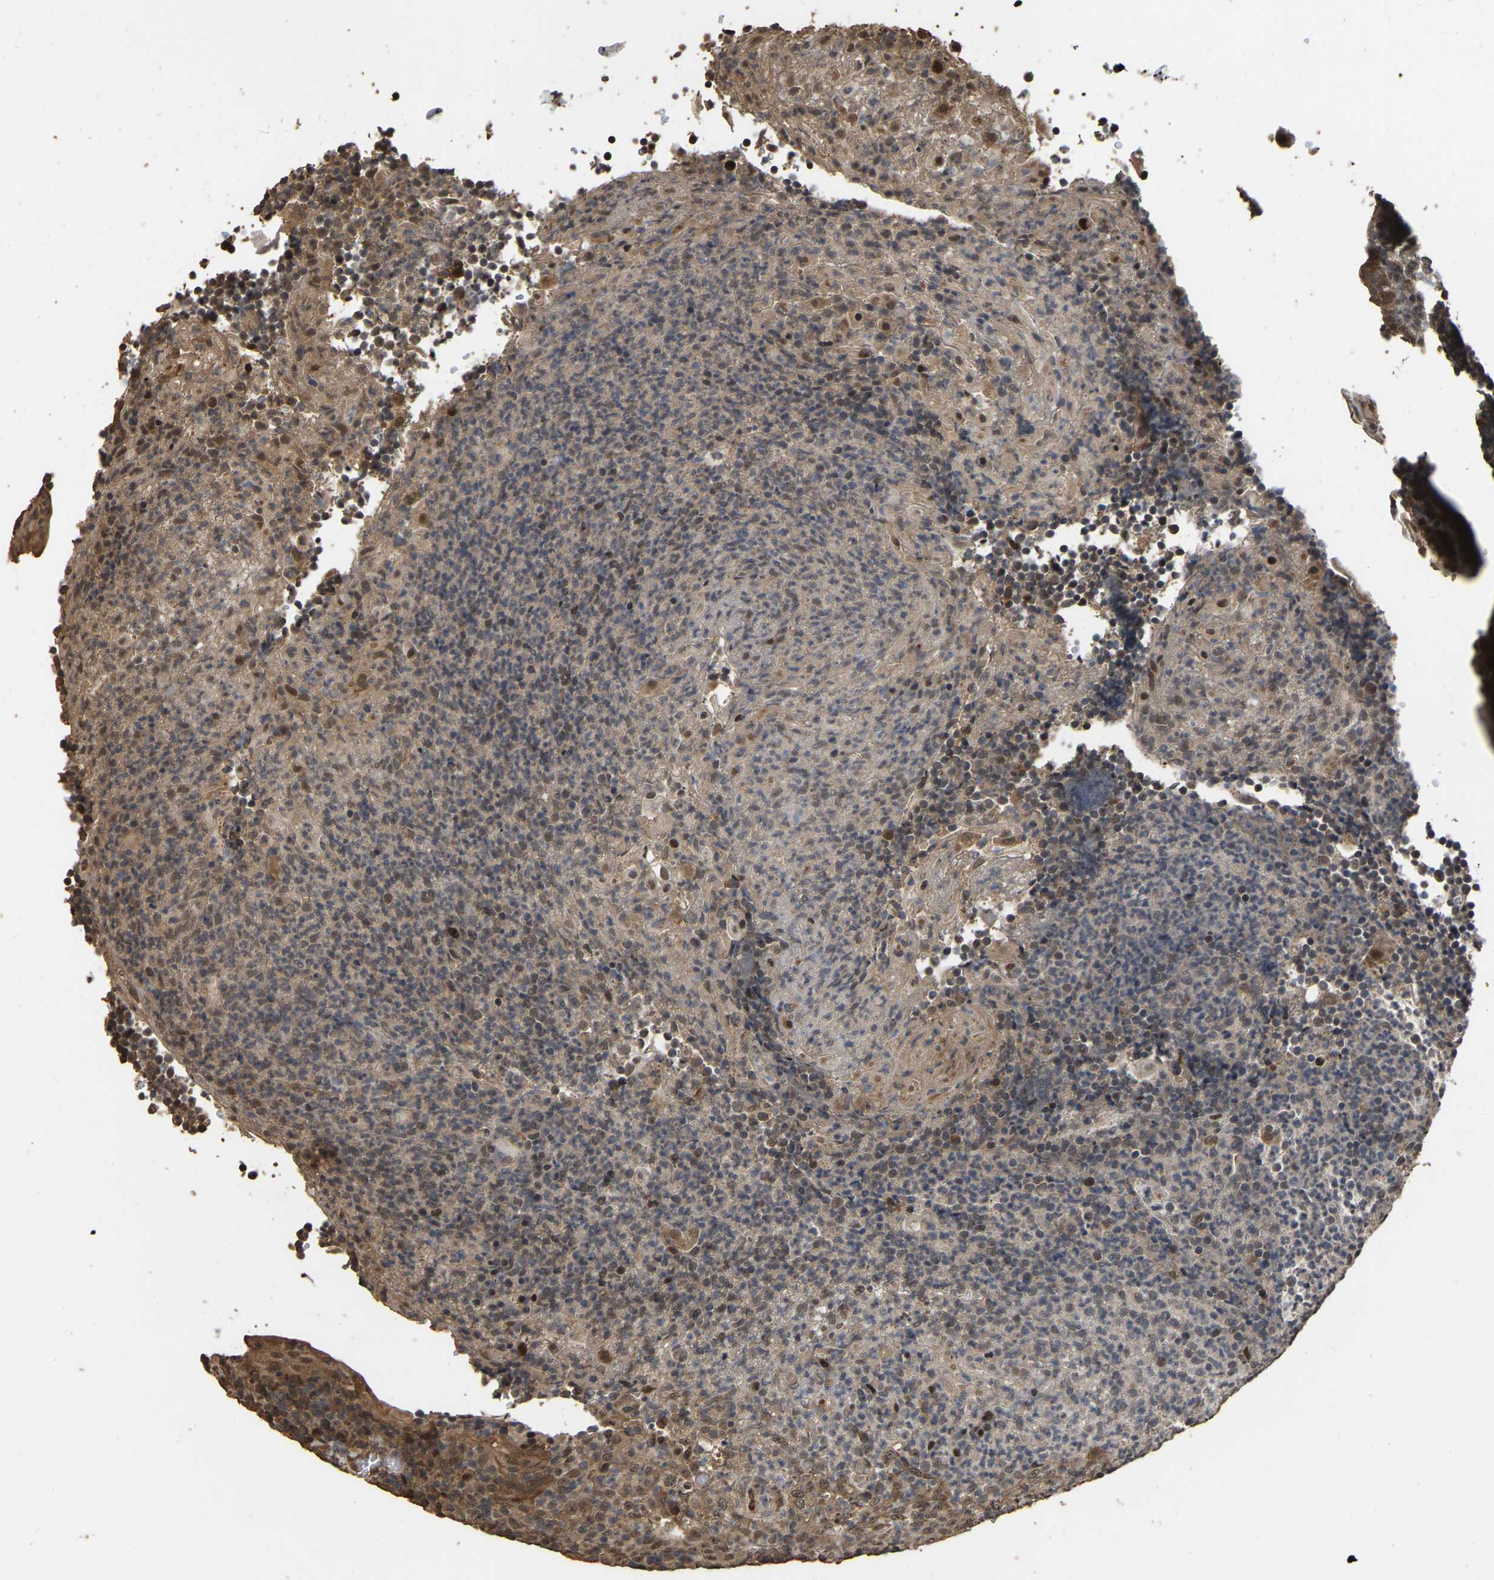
{"staining": {"intensity": "moderate", "quantity": ">75%", "location": "cytoplasmic/membranous"}, "tissue": "tonsil", "cell_type": "Germinal center cells", "image_type": "normal", "snomed": [{"axis": "morphology", "description": "Normal tissue, NOS"}, {"axis": "topography", "description": "Tonsil"}], "caption": "Immunohistochemical staining of unremarkable tonsil displays >75% levels of moderate cytoplasmic/membranous protein positivity in approximately >75% of germinal center cells. The protein is stained brown, and the nuclei are stained in blue (DAB (3,3'-diaminobenzidine) IHC with brightfield microscopy, high magnification).", "gene": "ARHGAP23", "patient": {"sex": "male", "age": 37}}